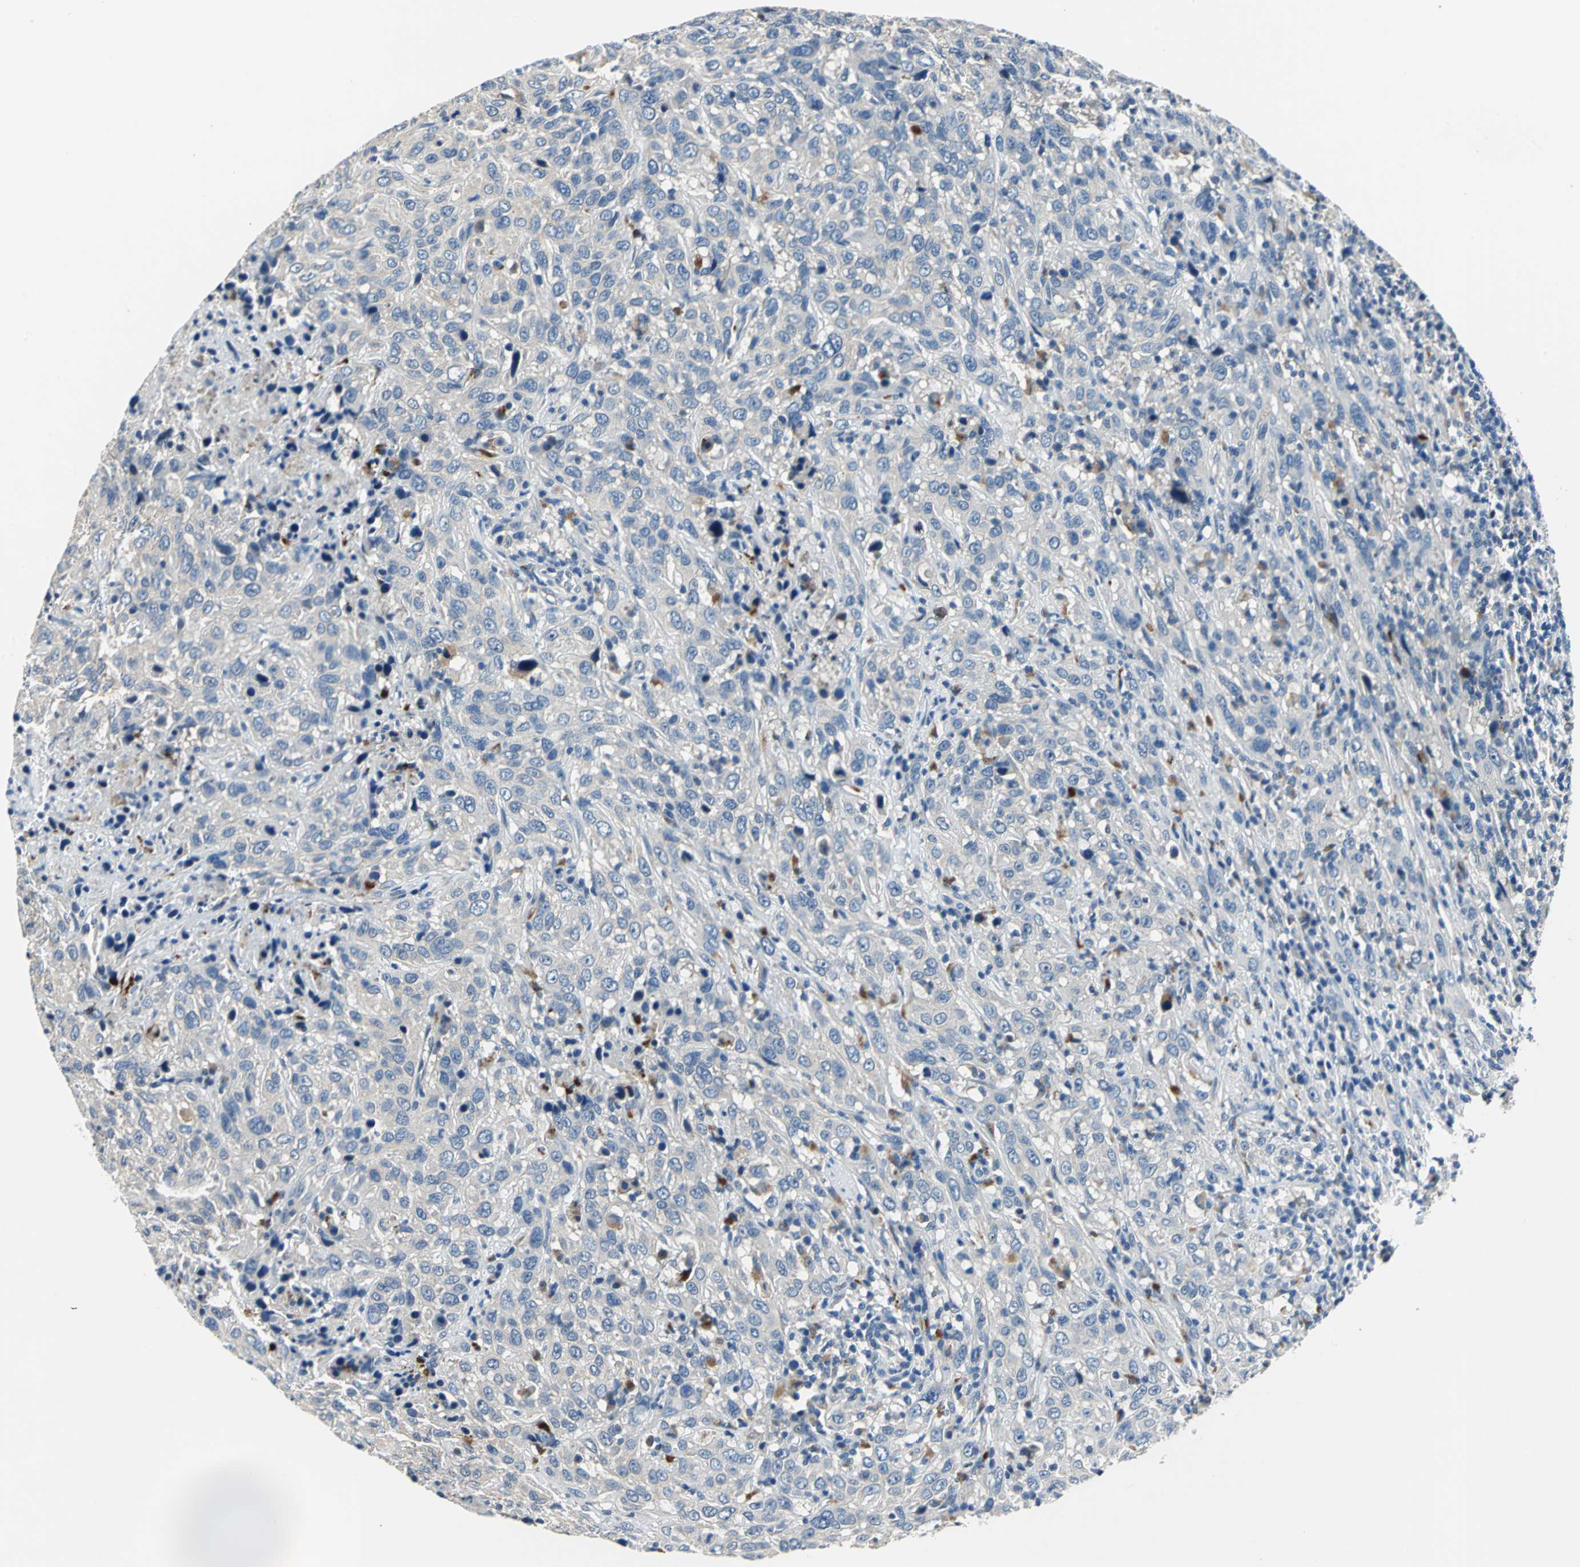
{"staining": {"intensity": "weak", "quantity": ">75%", "location": "cytoplasmic/membranous"}, "tissue": "urothelial cancer", "cell_type": "Tumor cells", "image_type": "cancer", "snomed": [{"axis": "morphology", "description": "Urothelial carcinoma, High grade"}, {"axis": "topography", "description": "Urinary bladder"}], "caption": "This is a photomicrograph of immunohistochemistry (IHC) staining of high-grade urothelial carcinoma, which shows weak positivity in the cytoplasmic/membranous of tumor cells.", "gene": "RASD2", "patient": {"sex": "male", "age": 61}}